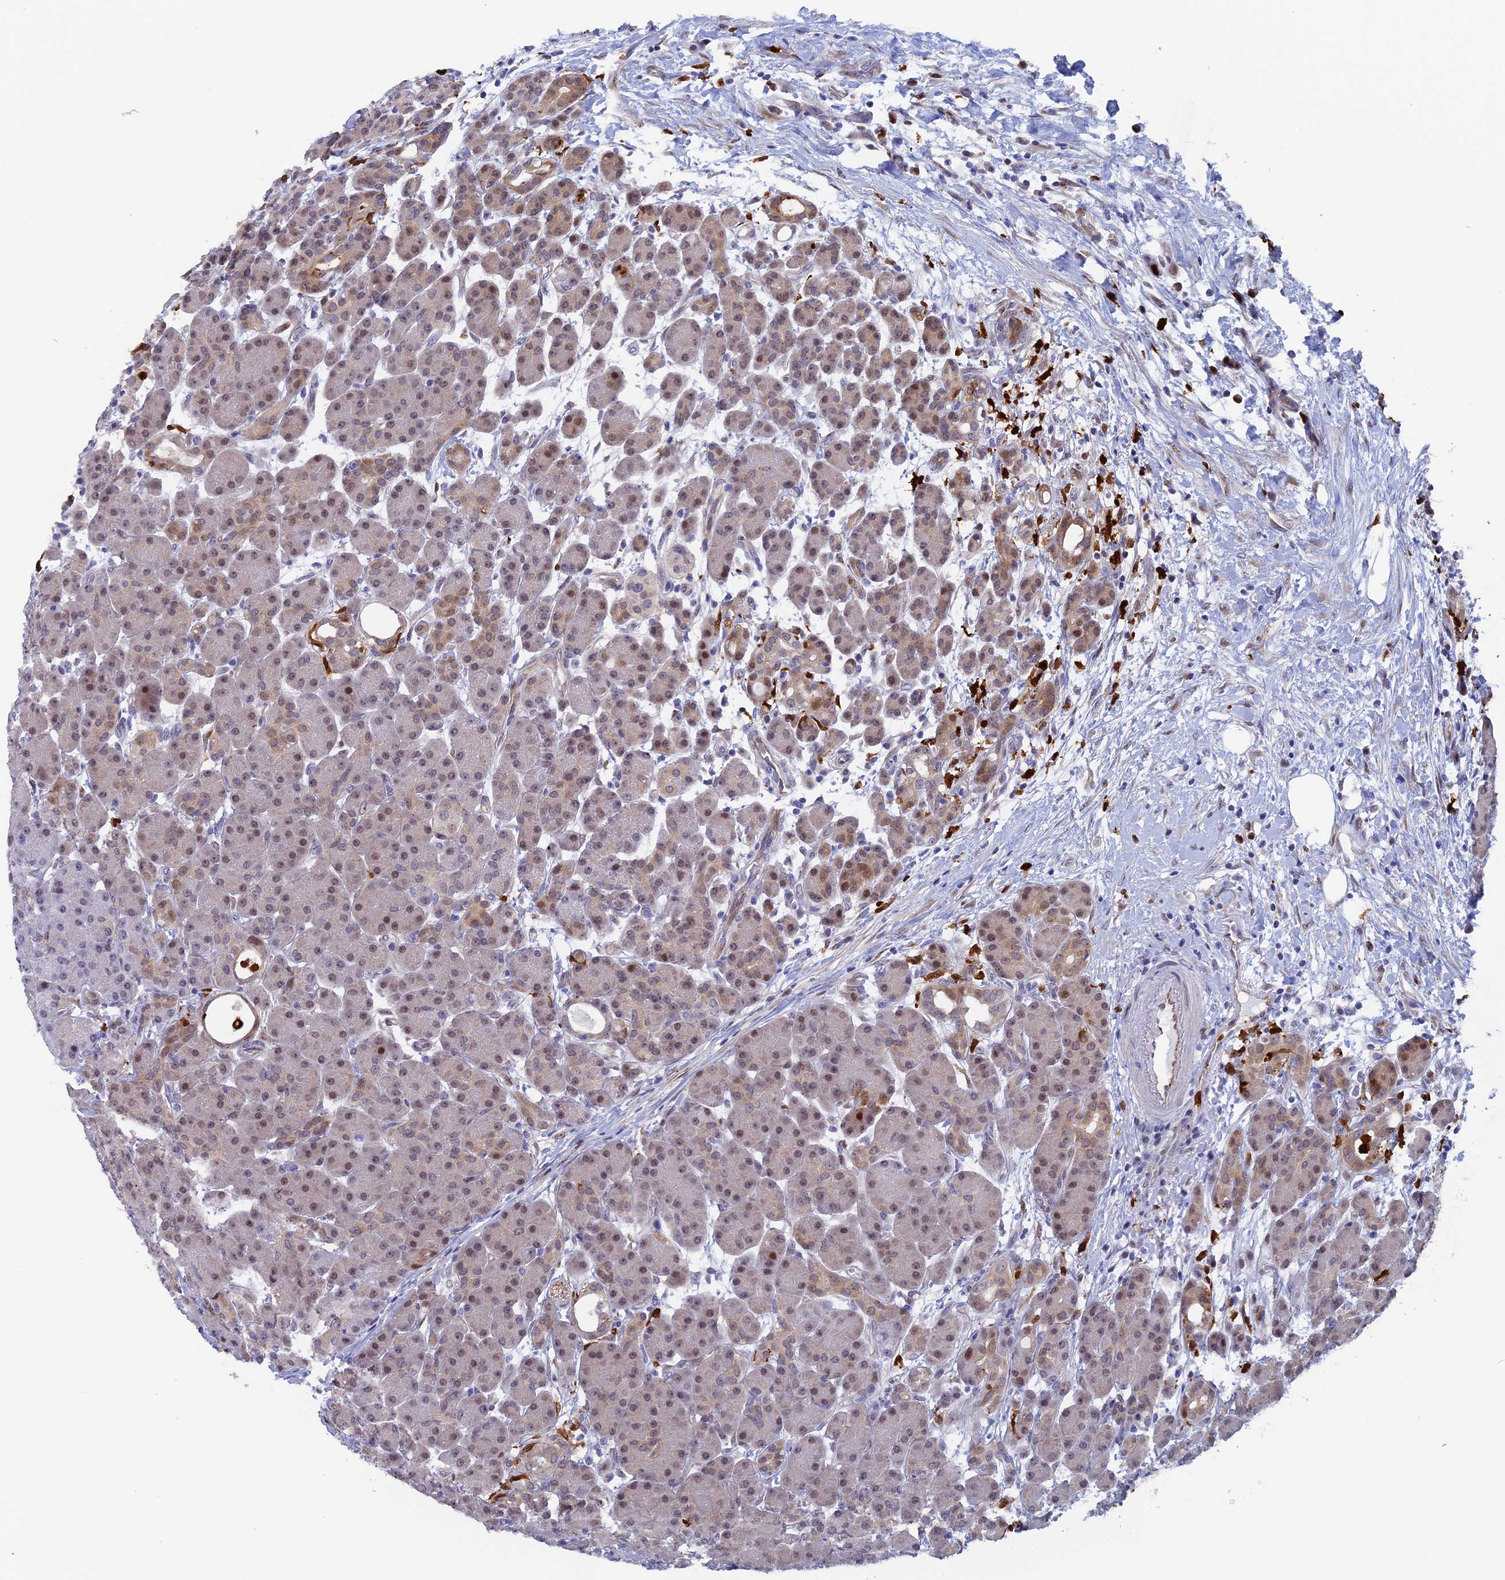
{"staining": {"intensity": "weak", "quantity": "25%-75%", "location": "cytoplasmic/membranous,nuclear"}, "tissue": "pancreas", "cell_type": "Exocrine glandular cells", "image_type": "normal", "snomed": [{"axis": "morphology", "description": "Normal tissue, NOS"}, {"axis": "topography", "description": "Pancreas"}], "caption": "Protein expression analysis of normal pancreas displays weak cytoplasmic/membranous,nuclear positivity in about 25%-75% of exocrine glandular cells.", "gene": "SLC26A1", "patient": {"sex": "male", "age": 63}}